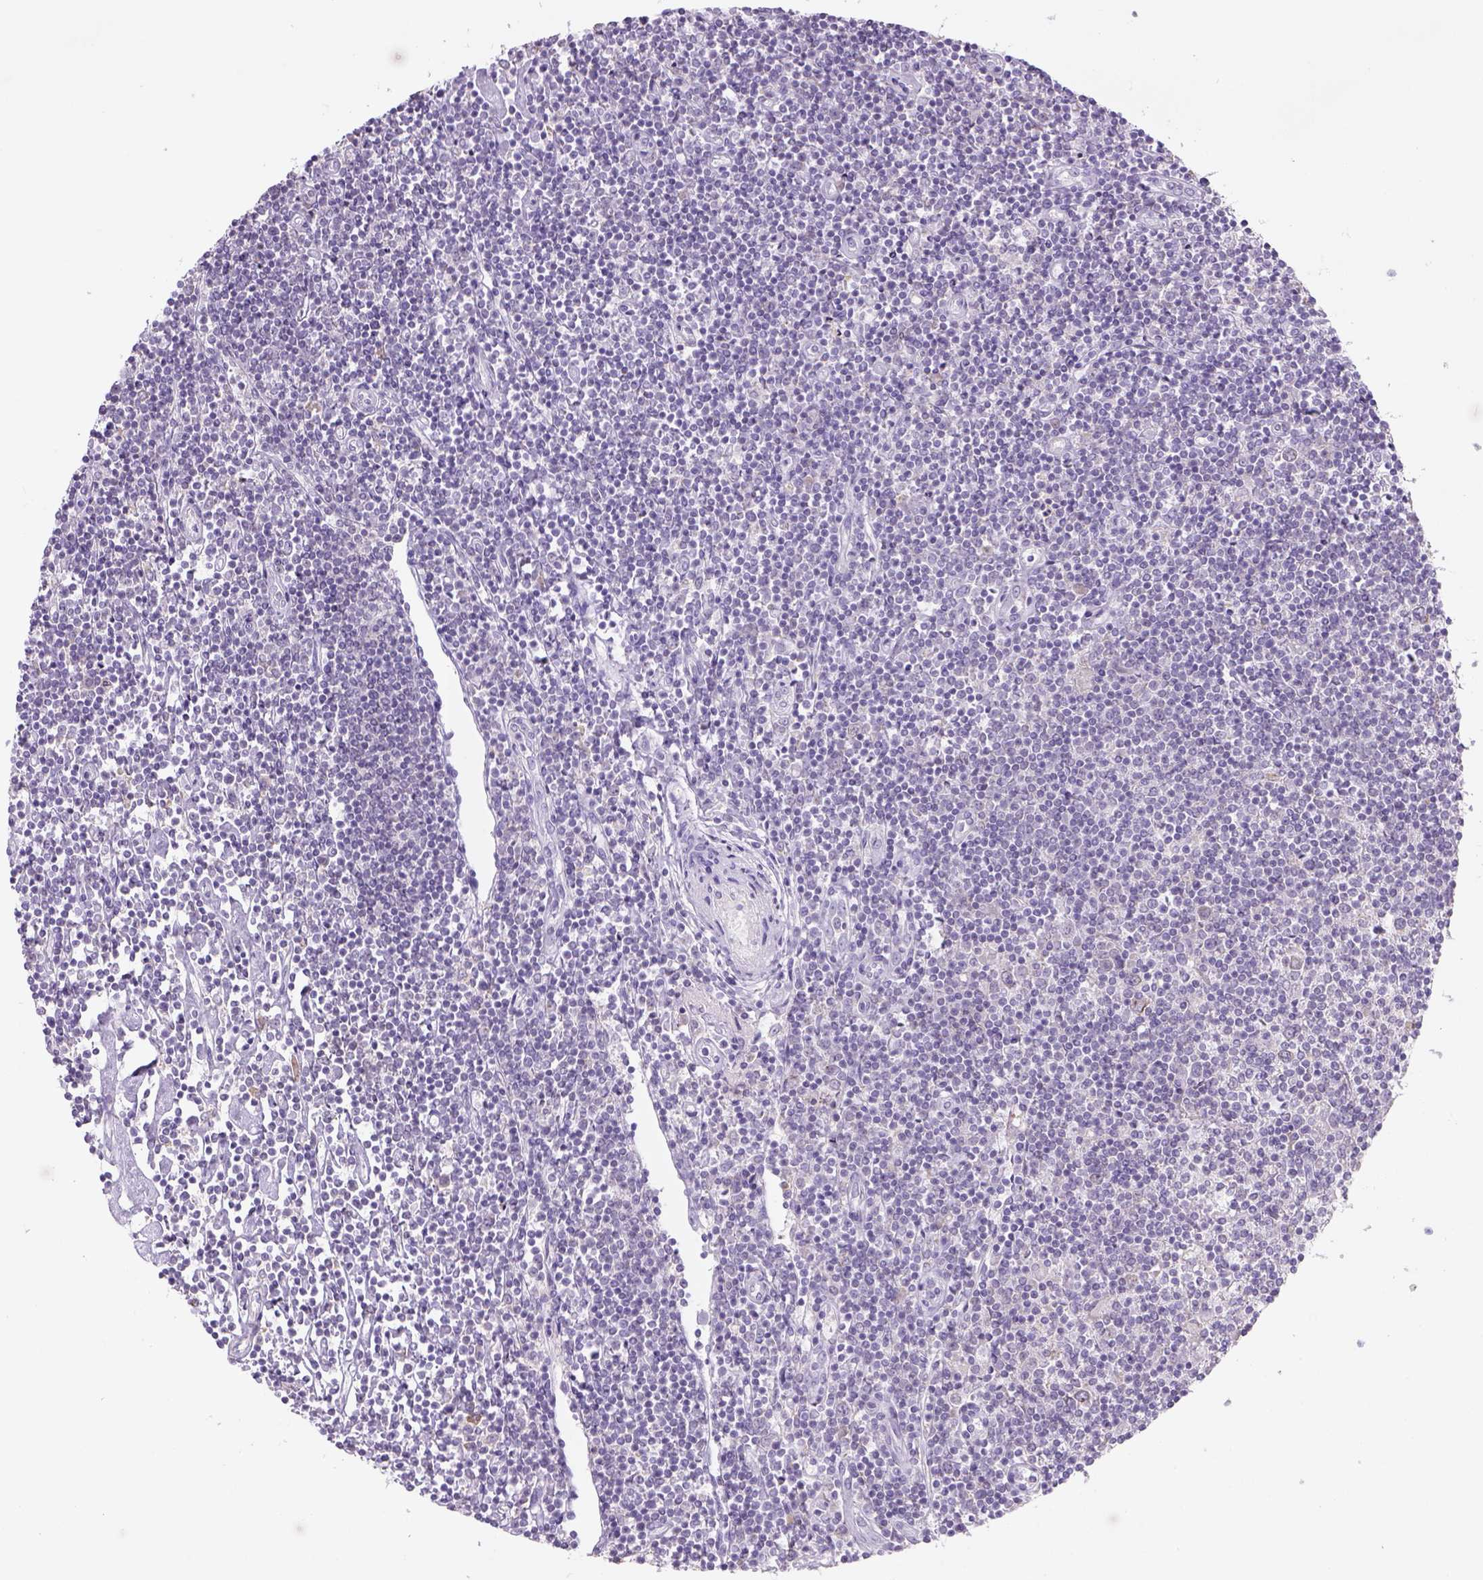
{"staining": {"intensity": "weak", "quantity": ">75%", "location": "cytoplasmic/membranous"}, "tissue": "lymphoma", "cell_type": "Tumor cells", "image_type": "cancer", "snomed": [{"axis": "morphology", "description": "Hodgkin's disease, NOS"}, {"axis": "topography", "description": "Lymph node"}], "caption": "Immunohistochemical staining of Hodgkin's disease exhibits low levels of weak cytoplasmic/membranous expression in about >75% of tumor cells.", "gene": "NAALAD2", "patient": {"sex": "male", "age": 40}}